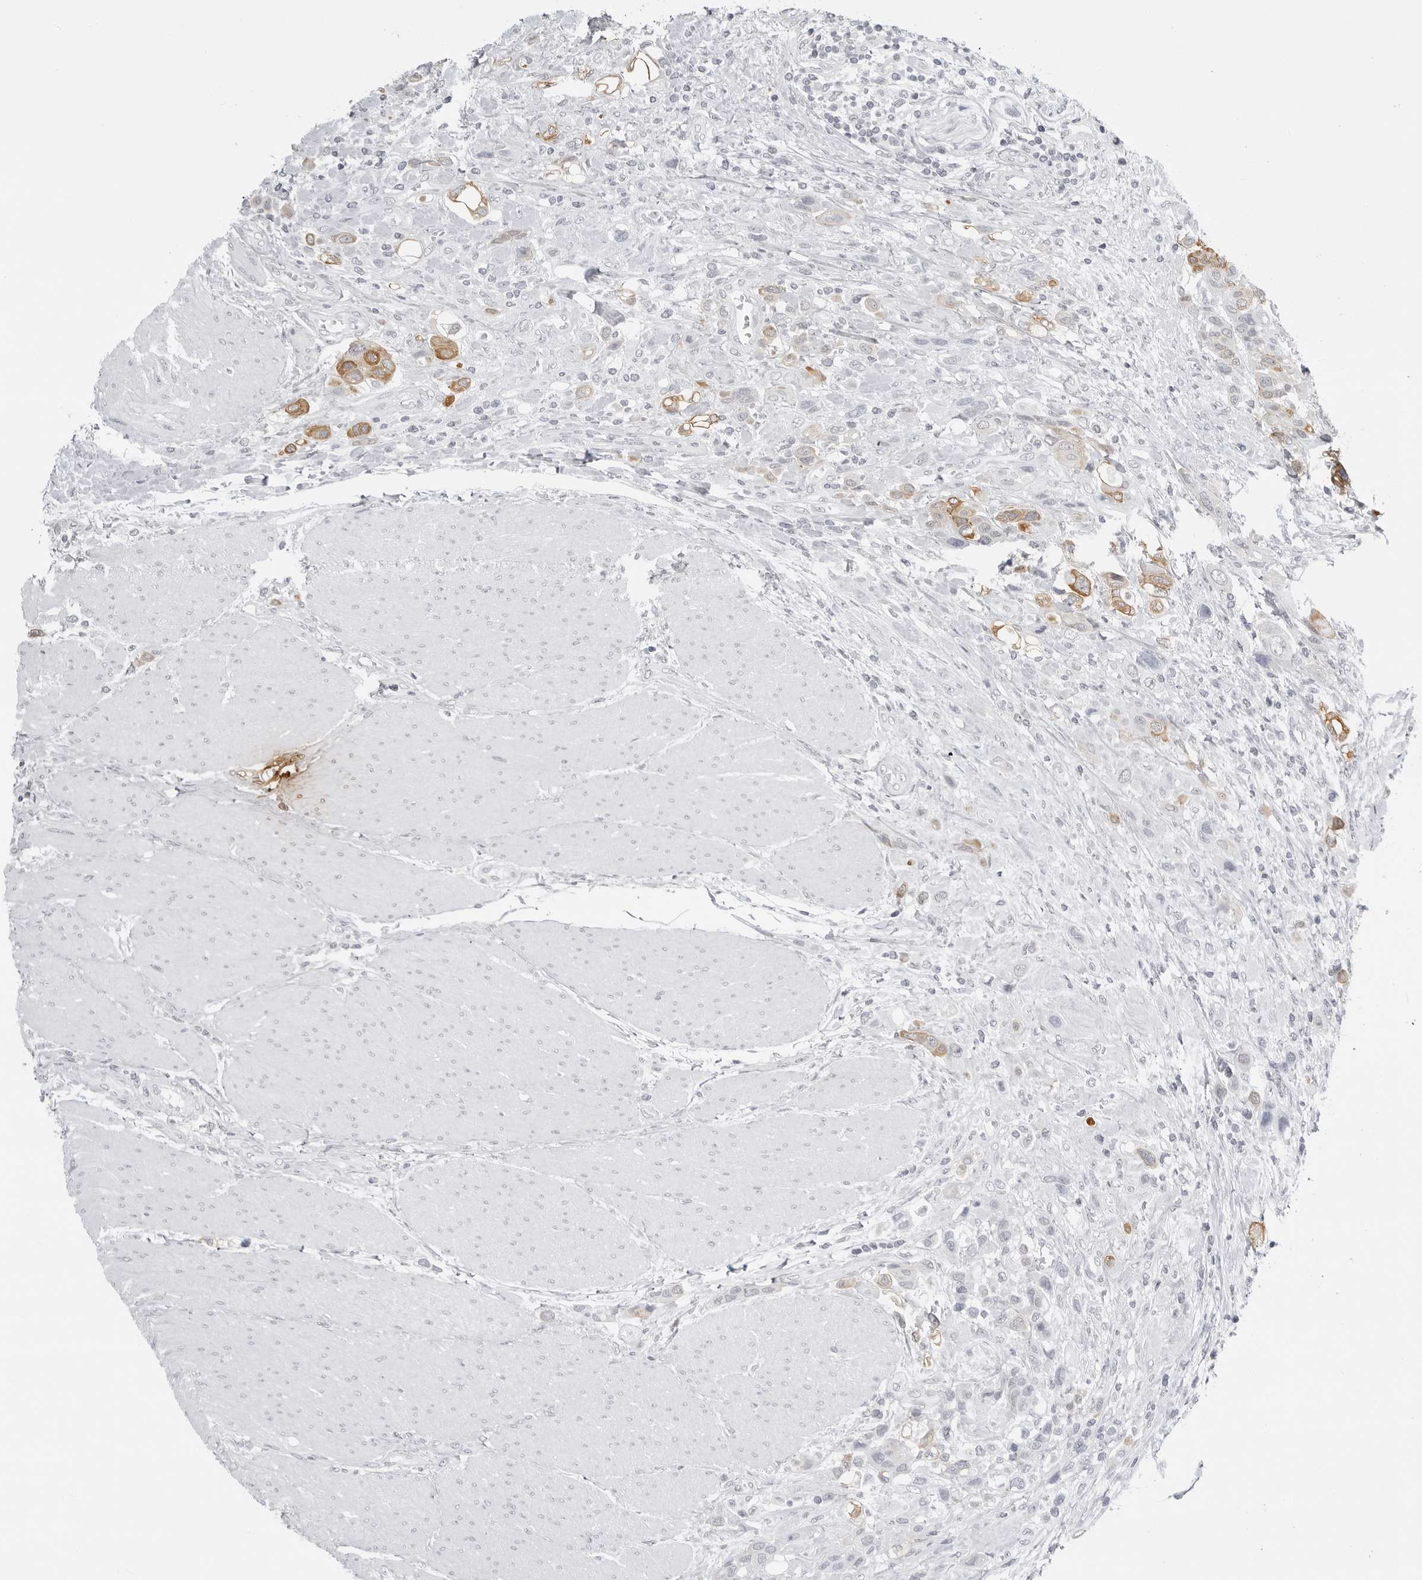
{"staining": {"intensity": "moderate", "quantity": "25%-75%", "location": "cytoplasmic/membranous"}, "tissue": "urothelial cancer", "cell_type": "Tumor cells", "image_type": "cancer", "snomed": [{"axis": "morphology", "description": "Urothelial carcinoma, High grade"}, {"axis": "topography", "description": "Urinary bladder"}], "caption": "Immunohistochemical staining of human urothelial carcinoma (high-grade) displays medium levels of moderate cytoplasmic/membranous protein expression in approximately 25%-75% of tumor cells. (DAB = brown stain, brightfield microscopy at high magnification).", "gene": "SERPINF2", "patient": {"sex": "male", "age": 50}}